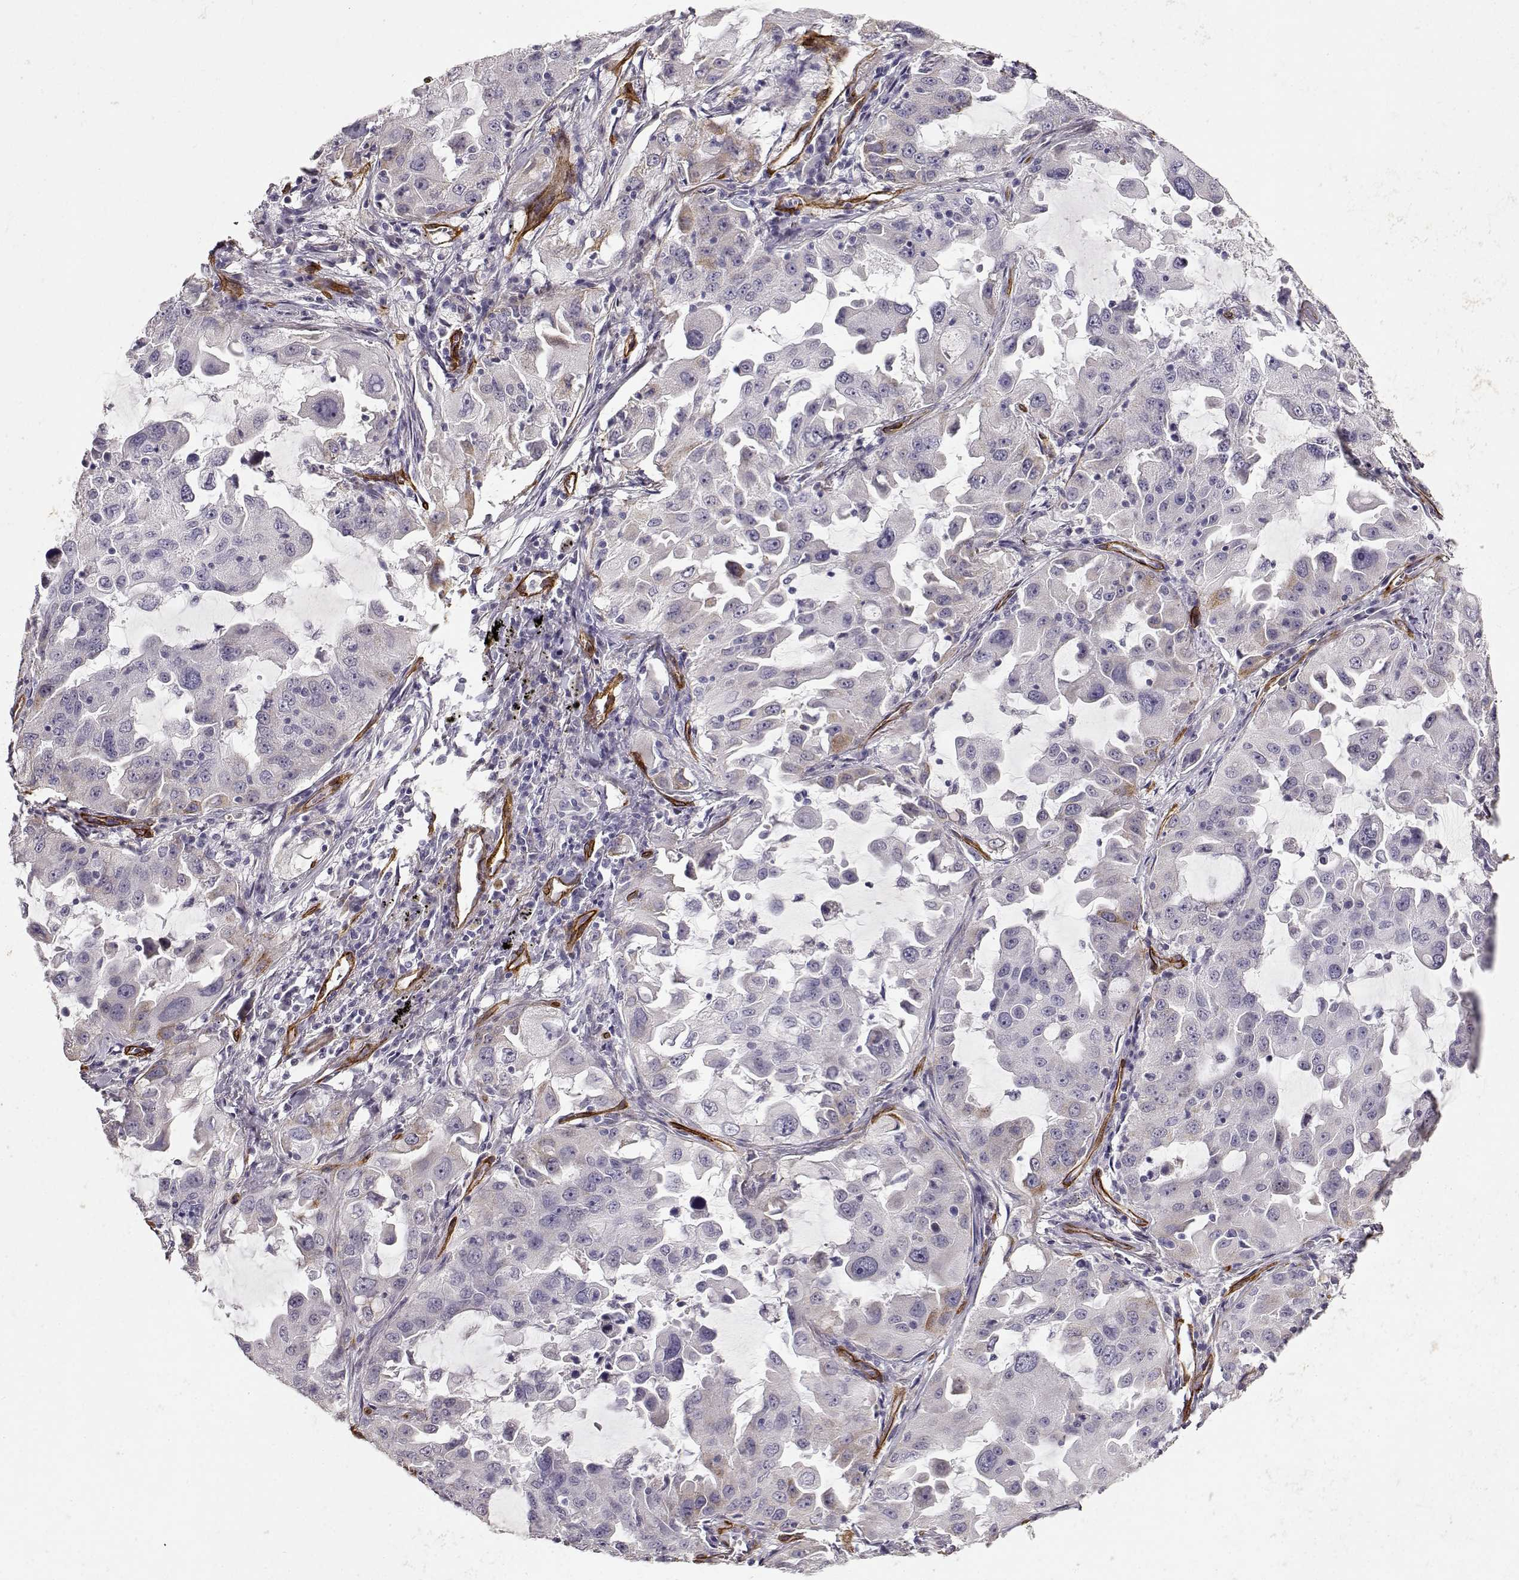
{"staining": {"intensity": "negative", "quantity": "none", "location": "none"}, "tissue": "lung cancer", "cell_type": "Tumor cells", "image_type": "cancer", "snomed": [{"axis": "morphology", "description": "Adenocarcinoma, NOS"}, {"axis": "topography", "description": "Lung"}], "caption": "Lung adenocarcinoma was stained to show a protein in brown. There is no significant positivity in tumor cells. The staining was performed using DAB (3,3'-diaminobenzidine) to visualize the protein expression in brown, while the nuclei were stained in blue with hematoxylin (Magnification: 20x).", "gene": "LAMC1", "patient": {"sex": "female", "age": 61}}